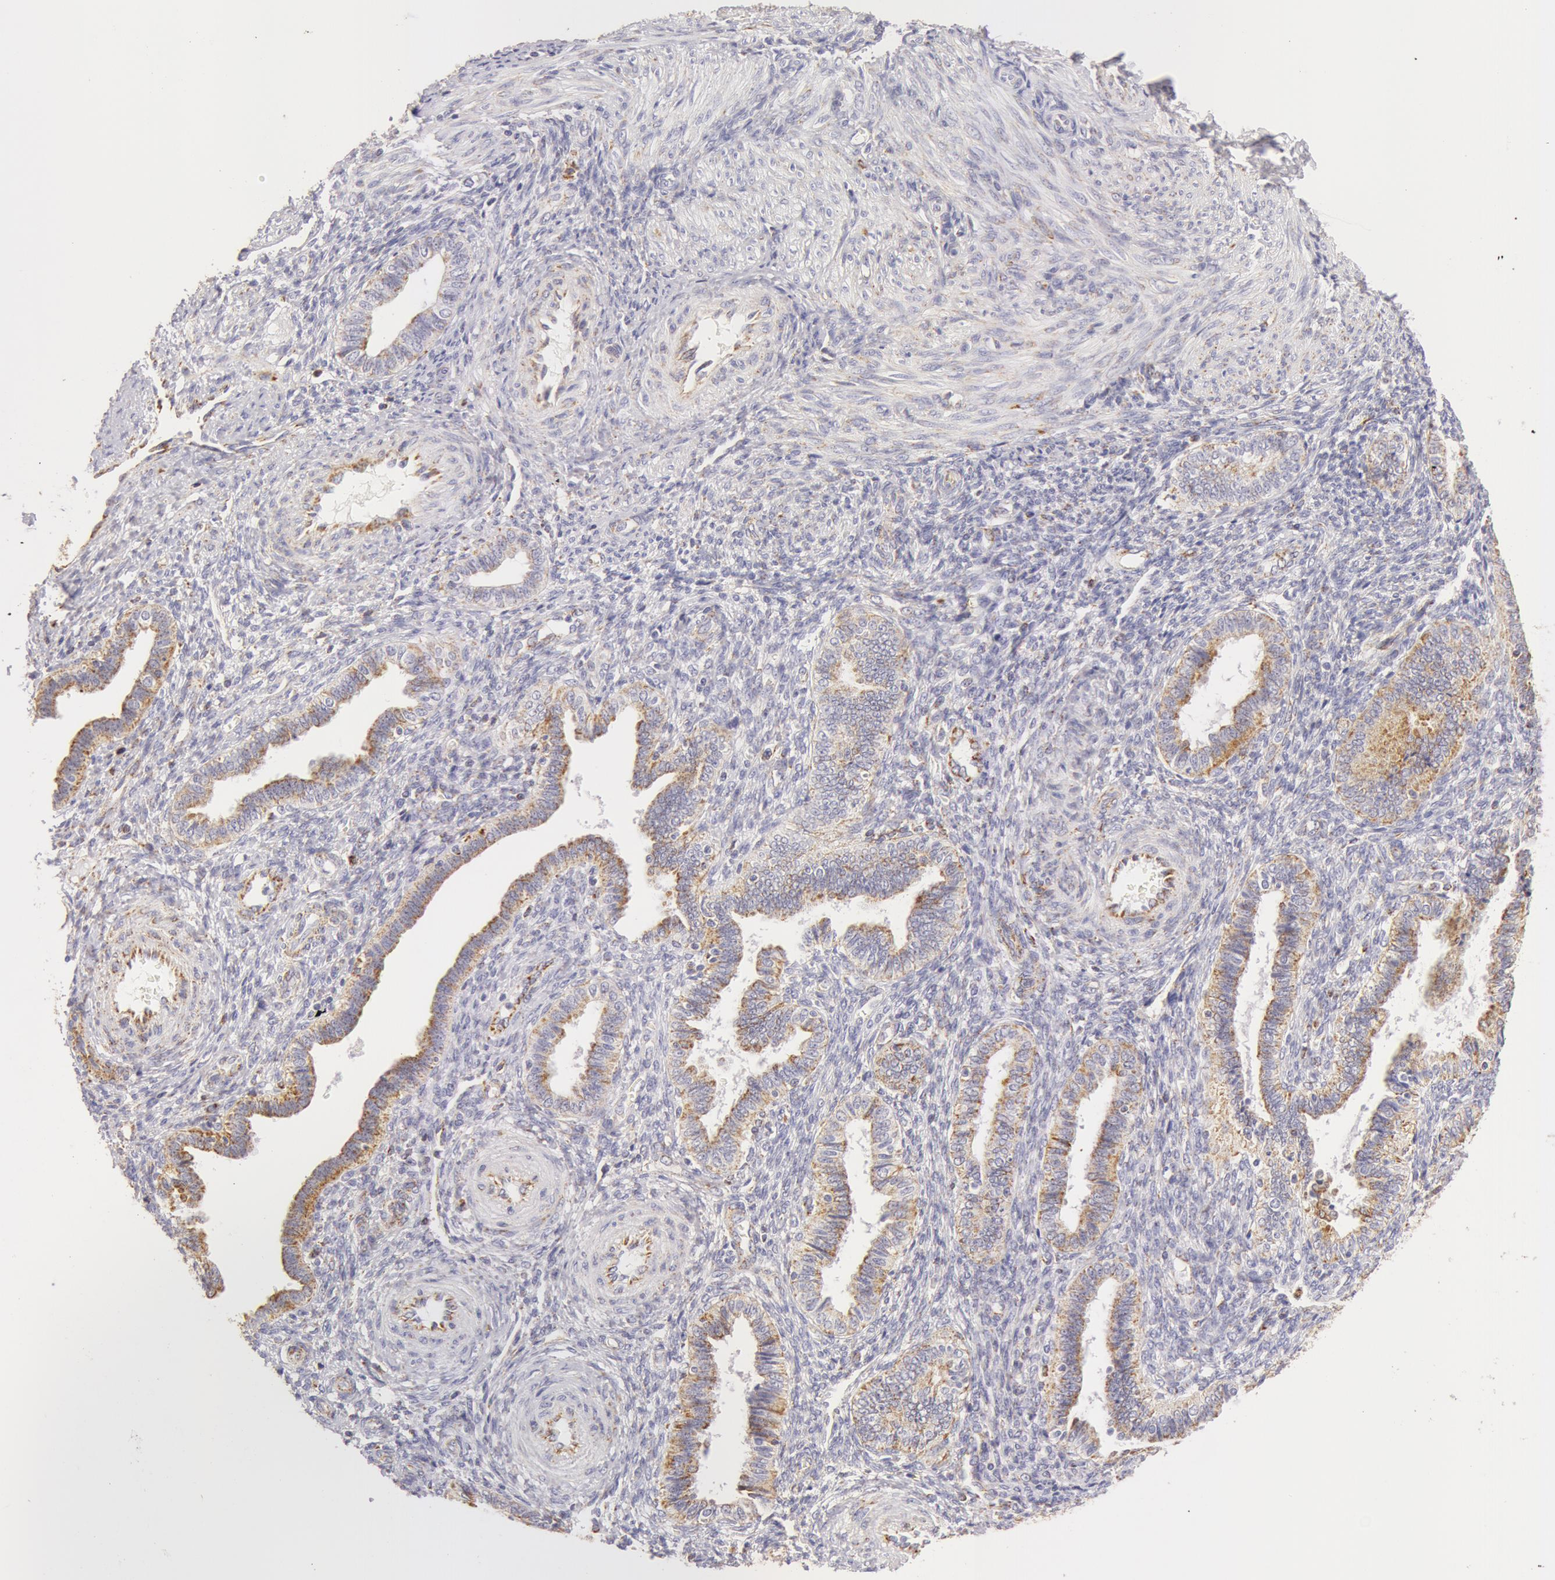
{"staining": {"intensity": "weak", "quantity": "<25%", "location": "cytoplasmic/membranous"}, "tissue": "endometrium", "cell_type": "Cells in endometrial stroma", "image_type": "normal", "snomed": [{"axis": "morphology", "description": "Normal tissue, NOS"}, {"axis": "topography", "description": "Endometrium"}], "caption": "This micrograph is of benign endometrium stained with immunohistochemistry to label a protein in brown with the nuclei are counter-stained blue. There is no expression in cells in endometrial stroma. The staining was performed using DAB (3,3'-diaminobenzidine) to visualize the protein expression in brown, while the nuclei were stained in blue with hematoxylin (Magnification: 20x).", "gene": "ATP5F1B", "patient": {"sex": "female", "age": 36}}